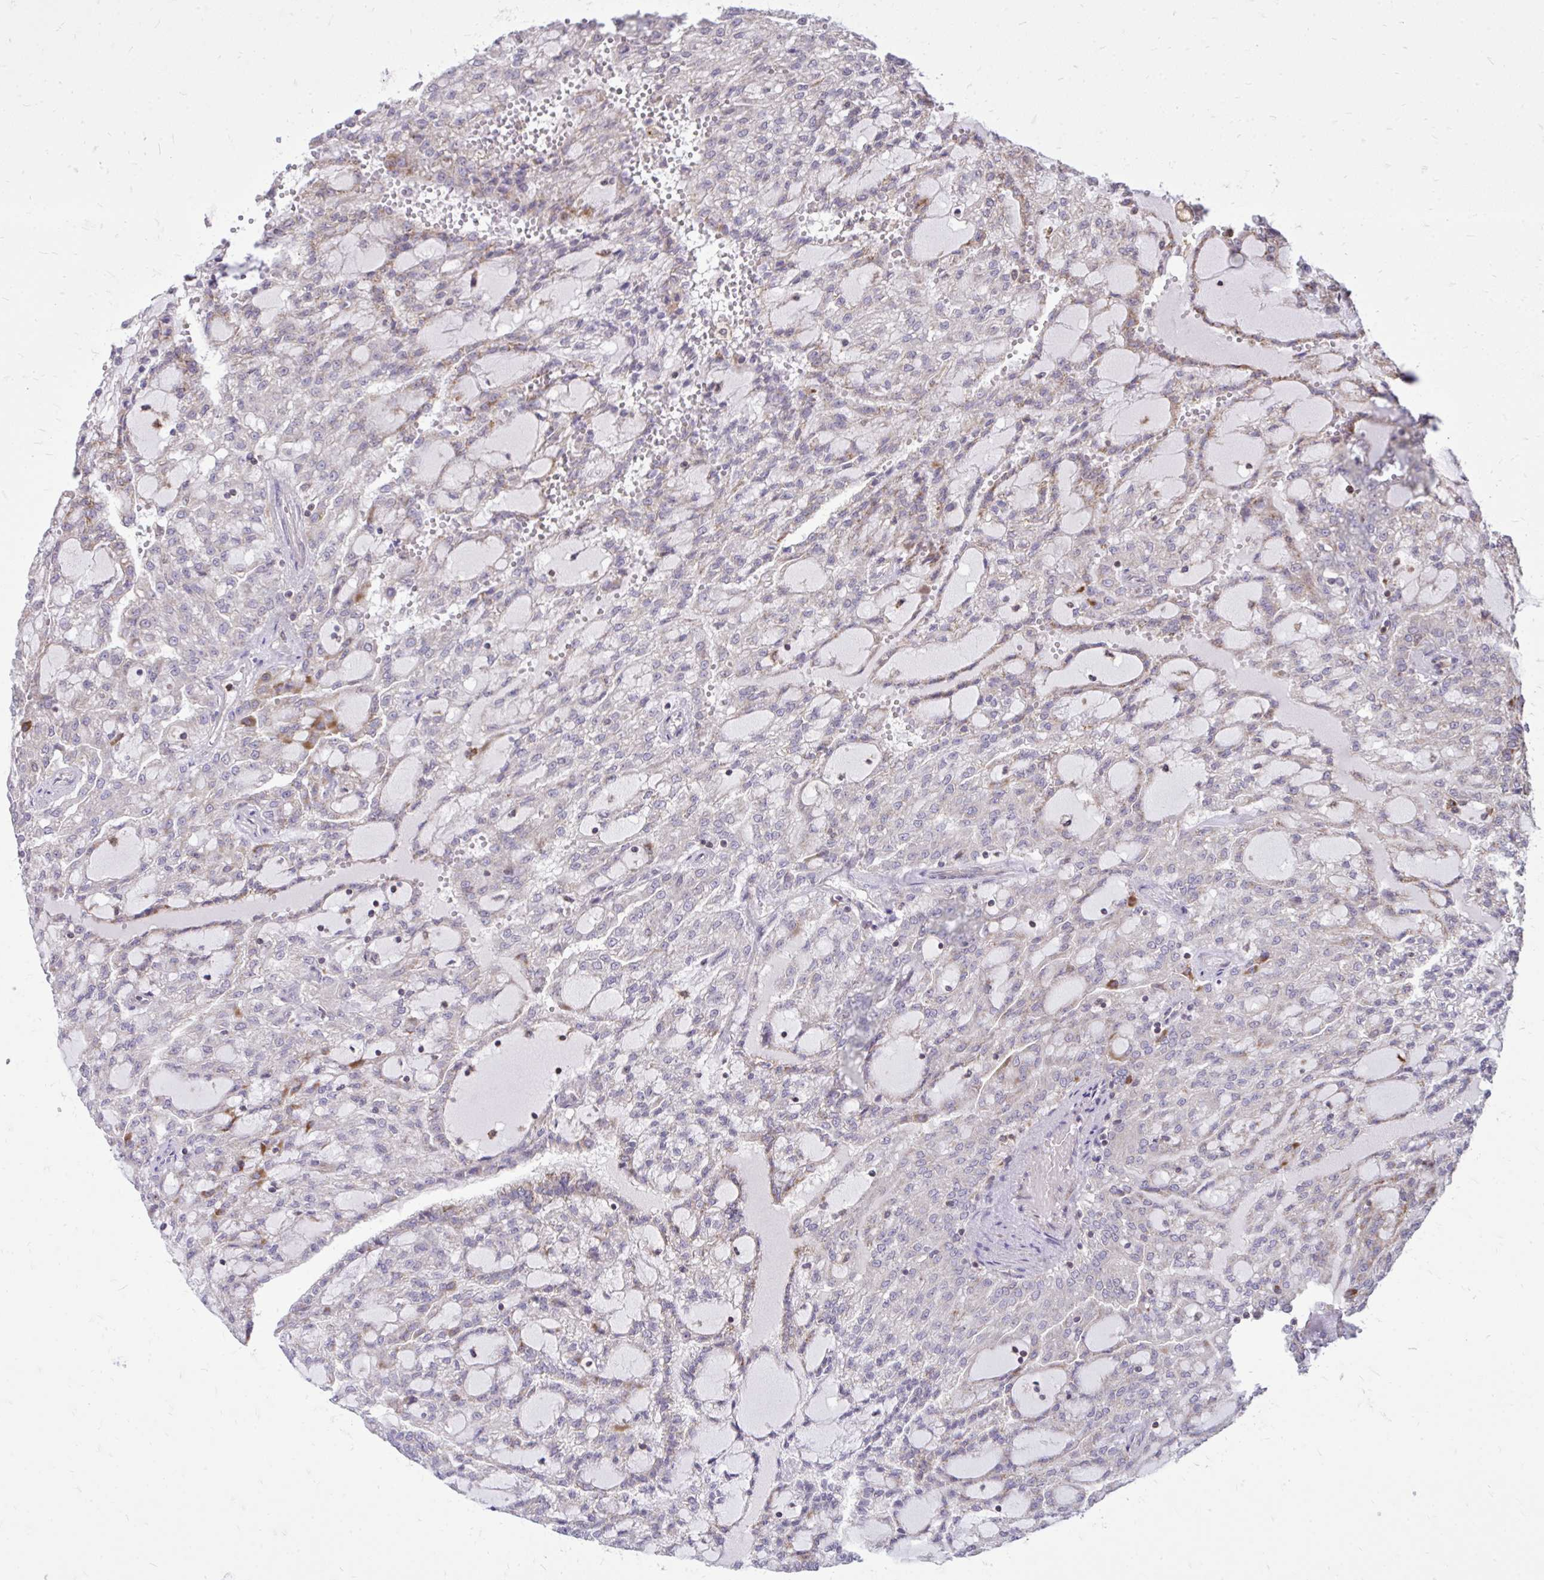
{"staining": {"intensity": "moderate", "quantity": "<25%", "location": "cytoplasmic/membranous"}, "tissue": "renal cancer", "cell_type": "Tumor cells", "image_type": "cancer", "snomed": [{"axis": "morphology", "description": "Adenocarcinoma, NOS"}, {"axis": "topography", "description": "Kidney"}], "caption": "Renal cancer was stained to show a protein in brown. There is low levels of moderate cytoplasmic/membranous positivity in about <25% of tumor cells.", "gene": "SLC7A5", "patient": {"sex": "male", "age": 63}}